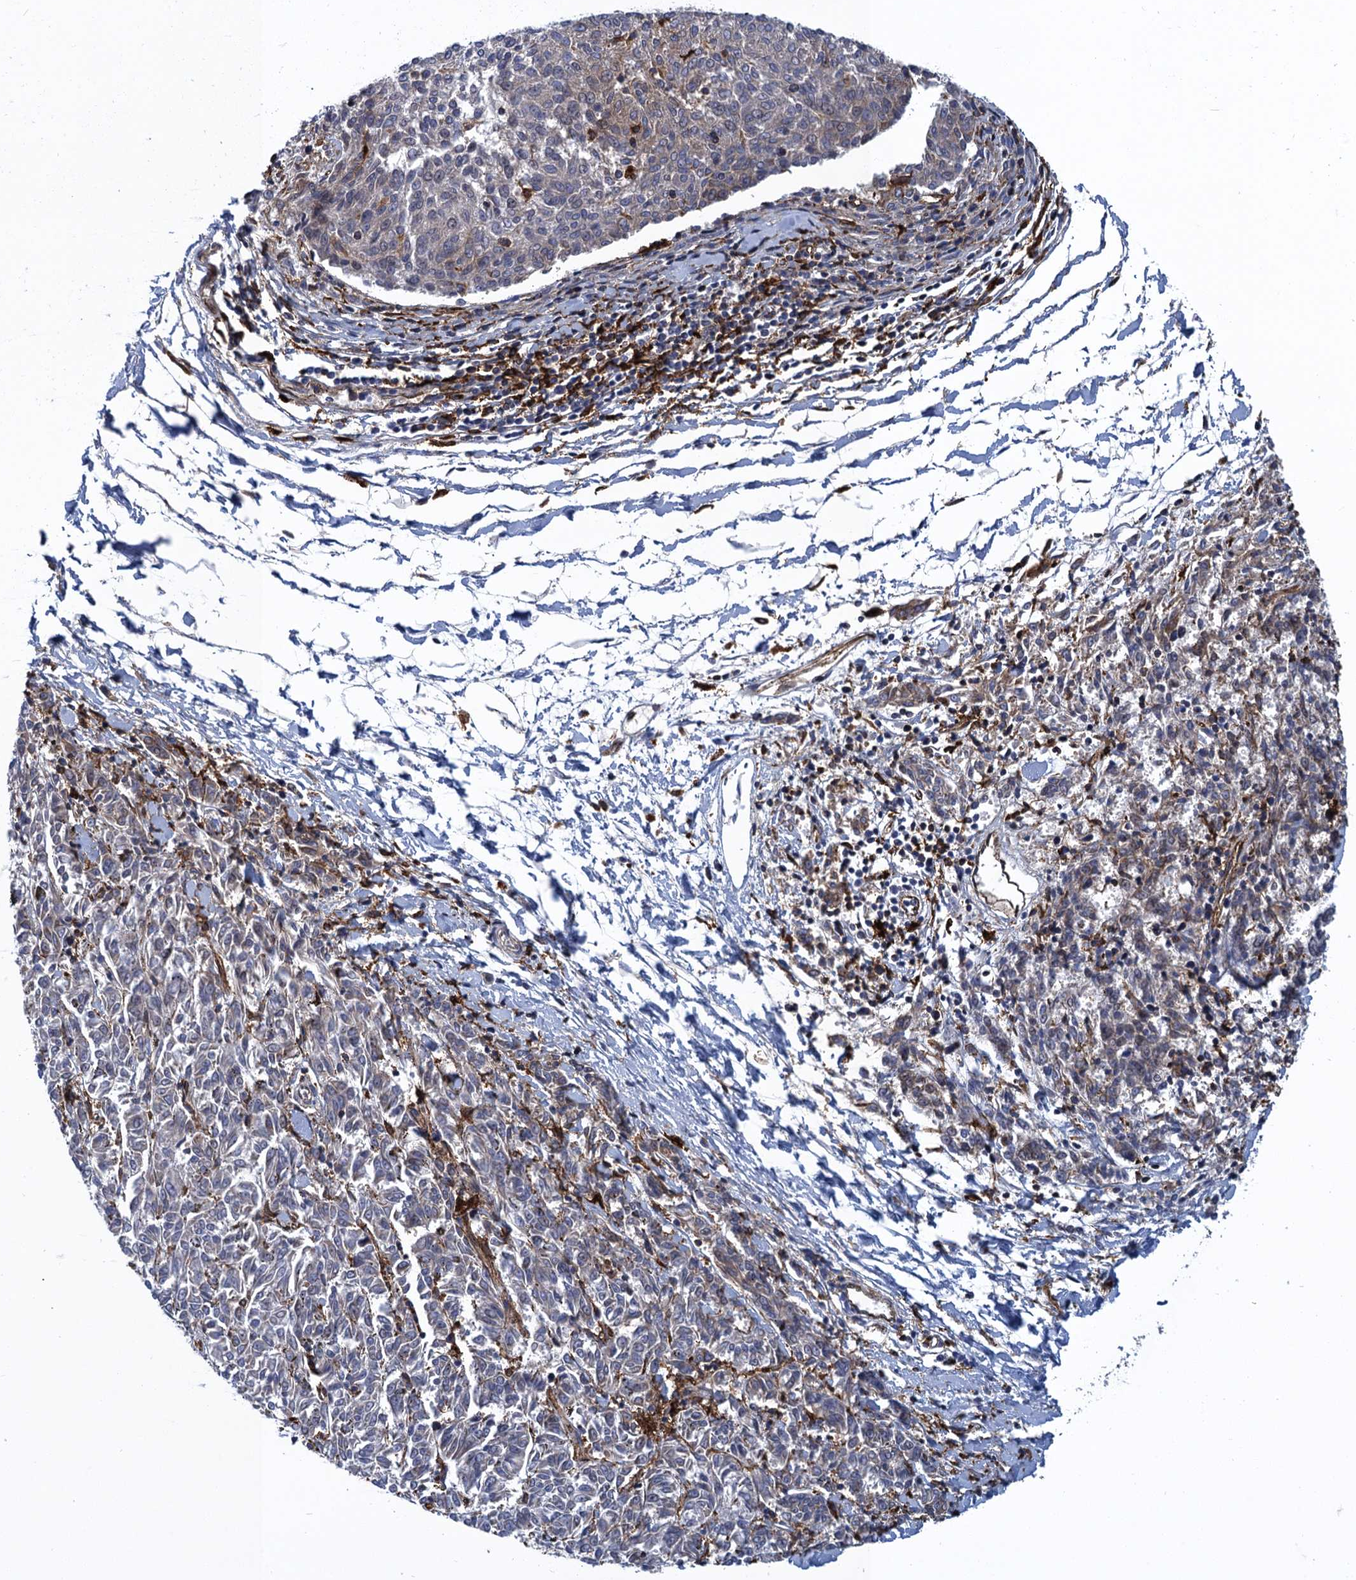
{"staining": {"intensity": "negative", "quantity": "none", "location": "none"}, "tissue": "melanoma", "cell_type": "Tumor cells", "image_type": "cancer", "snomed": [{"axis": "morphology", "description": "Malignant melanoma, NOS"}, {"axis": "topography", "description": "Skin"}], "caption": "Tumor cells are negative for brown protein staining in malignant melanoma. The staining is performed using DAB brown chromogen with nuclei counter-stained in using hematoxylin.", "gene": "DNHD1", "patient": {"sex": "female", "age": 72}}